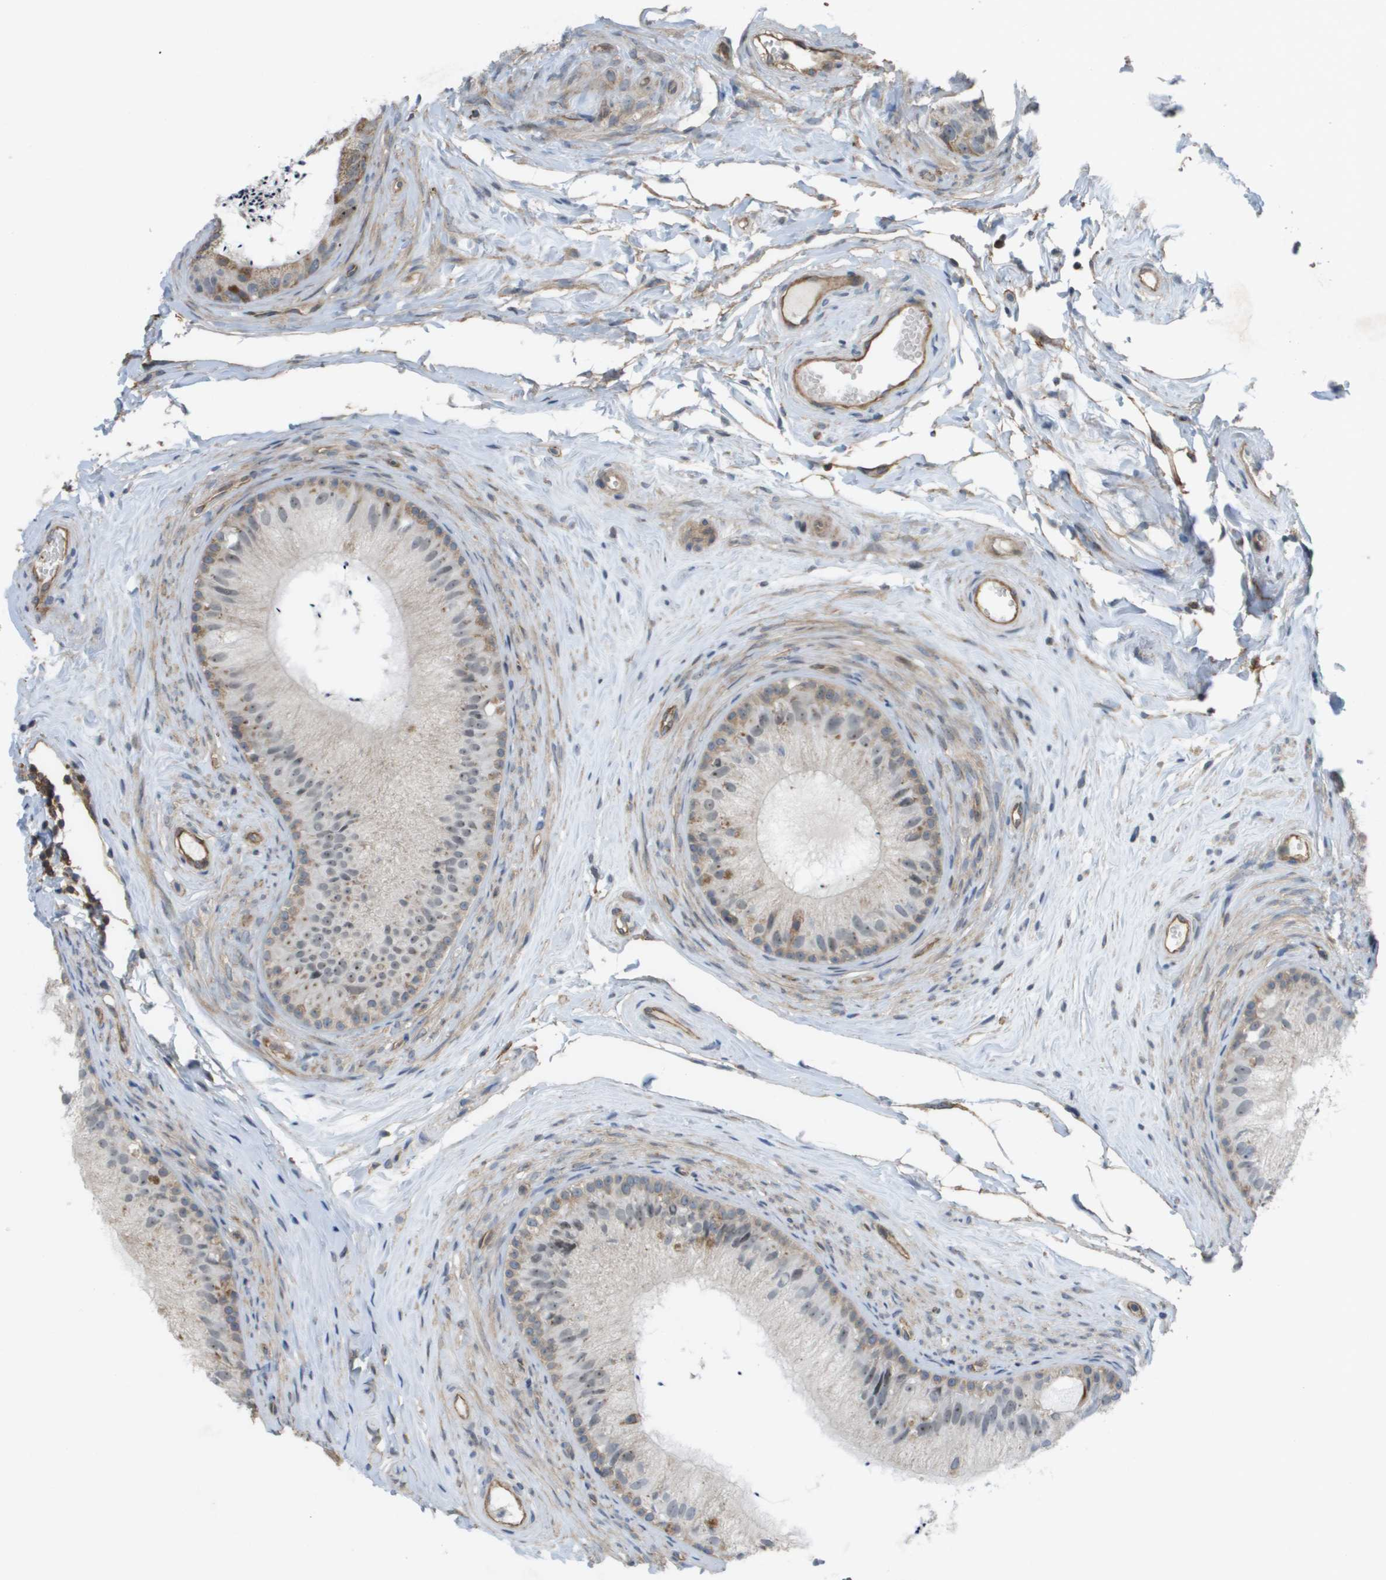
{"staining": {"intensity": "moderate", "quantity": "<25%", "location": "cytoplasmic/membranous"}, "tissue": "epididymis", "cell_type": "Glandular cells", "image_type": "normal", "snomed": [{"axis": "morphology", "description": "Normal tissue, NOS"}, {"axis": "topography", "description": "Epididymis"}], "caption": "Normal epididymis was stained to show a protein in brown. There is low levels of moderate cytoplasmic/membranous positivity in about <25% of glandular cells.", "gene": "MTARC2", "patient": {"sex": "male", "age": 56}}